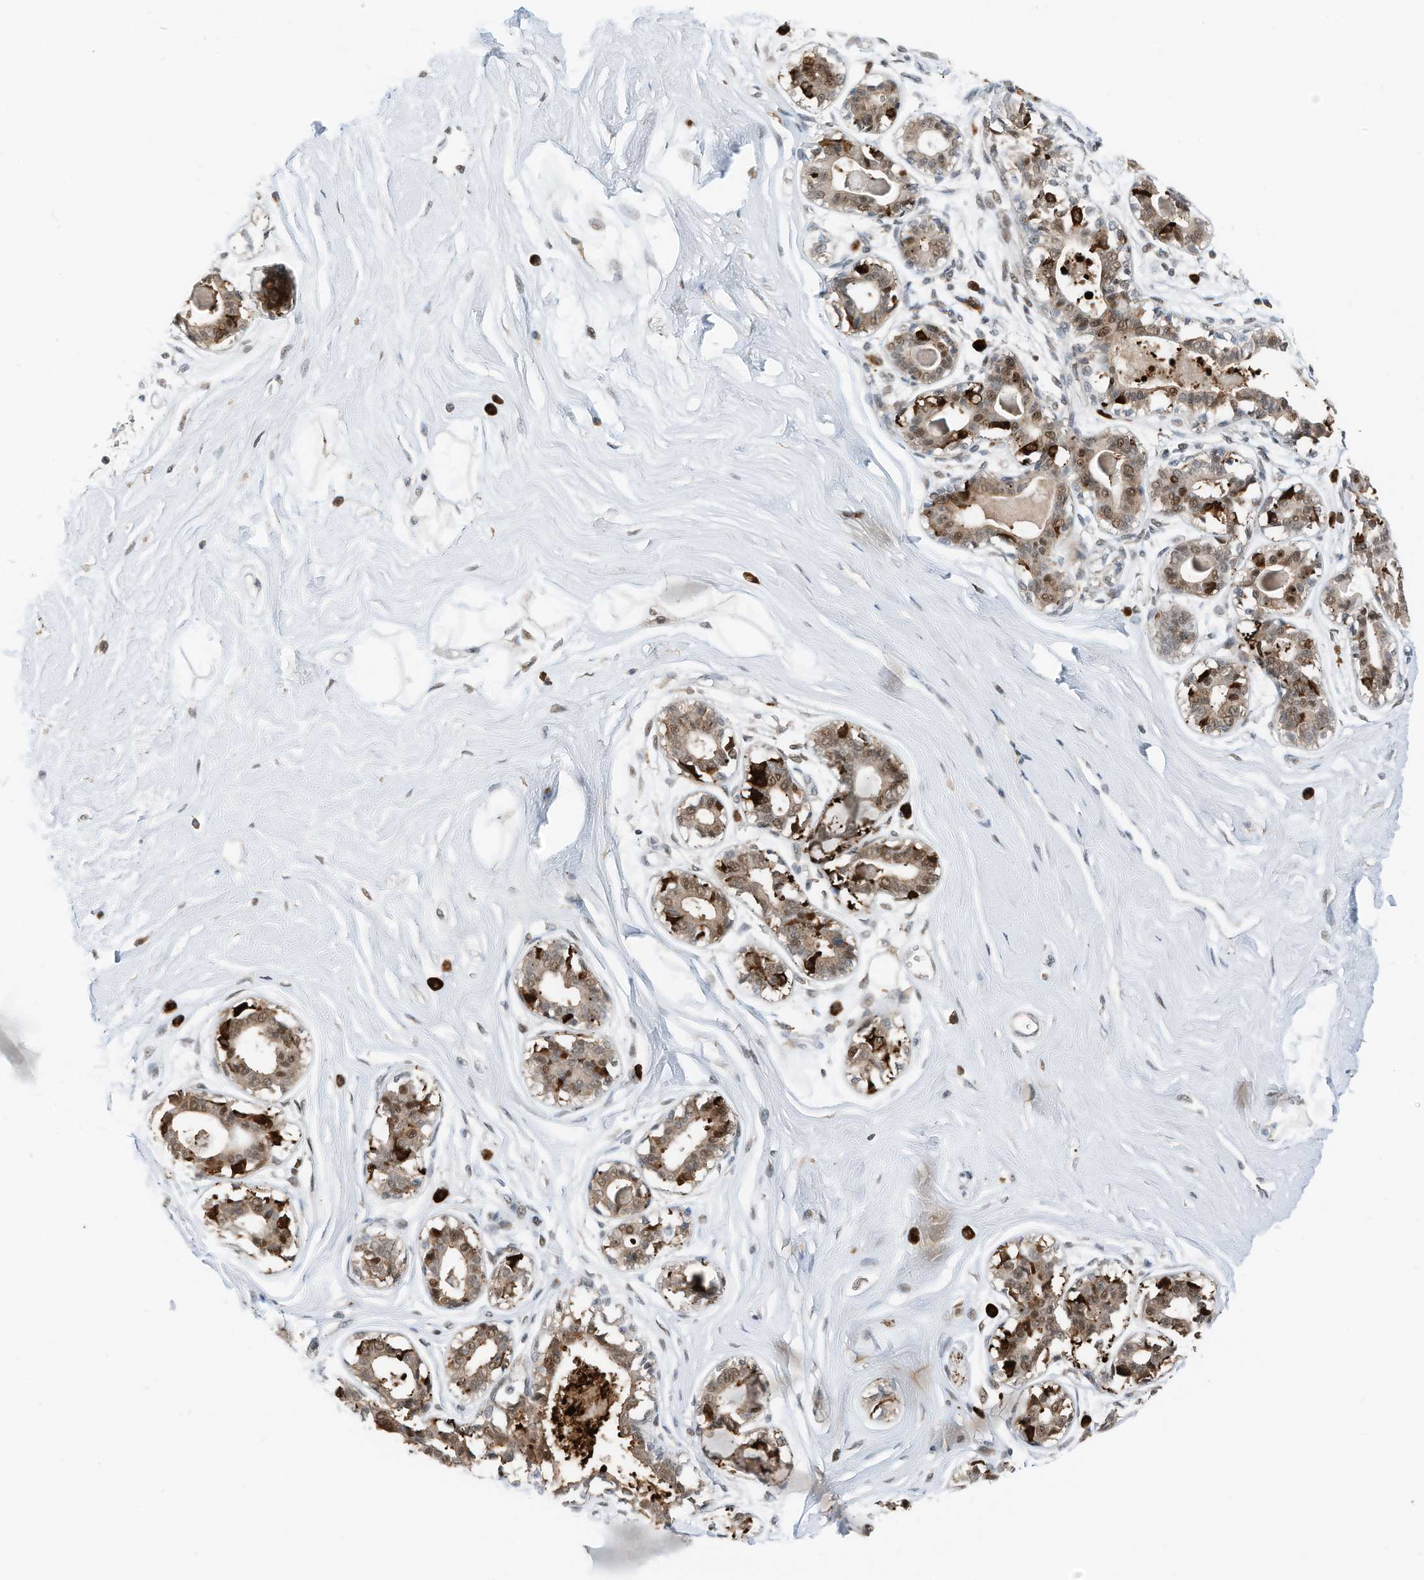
{"staining": {"intensity": "moderate", "quantity": ">75%", "location": "cytoplasmic/membranous,nuclear"}, "tissue": "breast", "cell_type": "Adipocytes", "image_type": "normal", "snomed": [{"axis": "morphology", "description": "Normal tissue, NOS"}, {"axis": "topography", "description": "Breast"}], "caption": "DAB immunohistochemical staining of normal breast reveals moderate cytoplasmic/membranous,nuclear protein expression in about >75% of adipocytes.", "gene": "RMND1", "patient": {"sex": "female", "age": 45}}